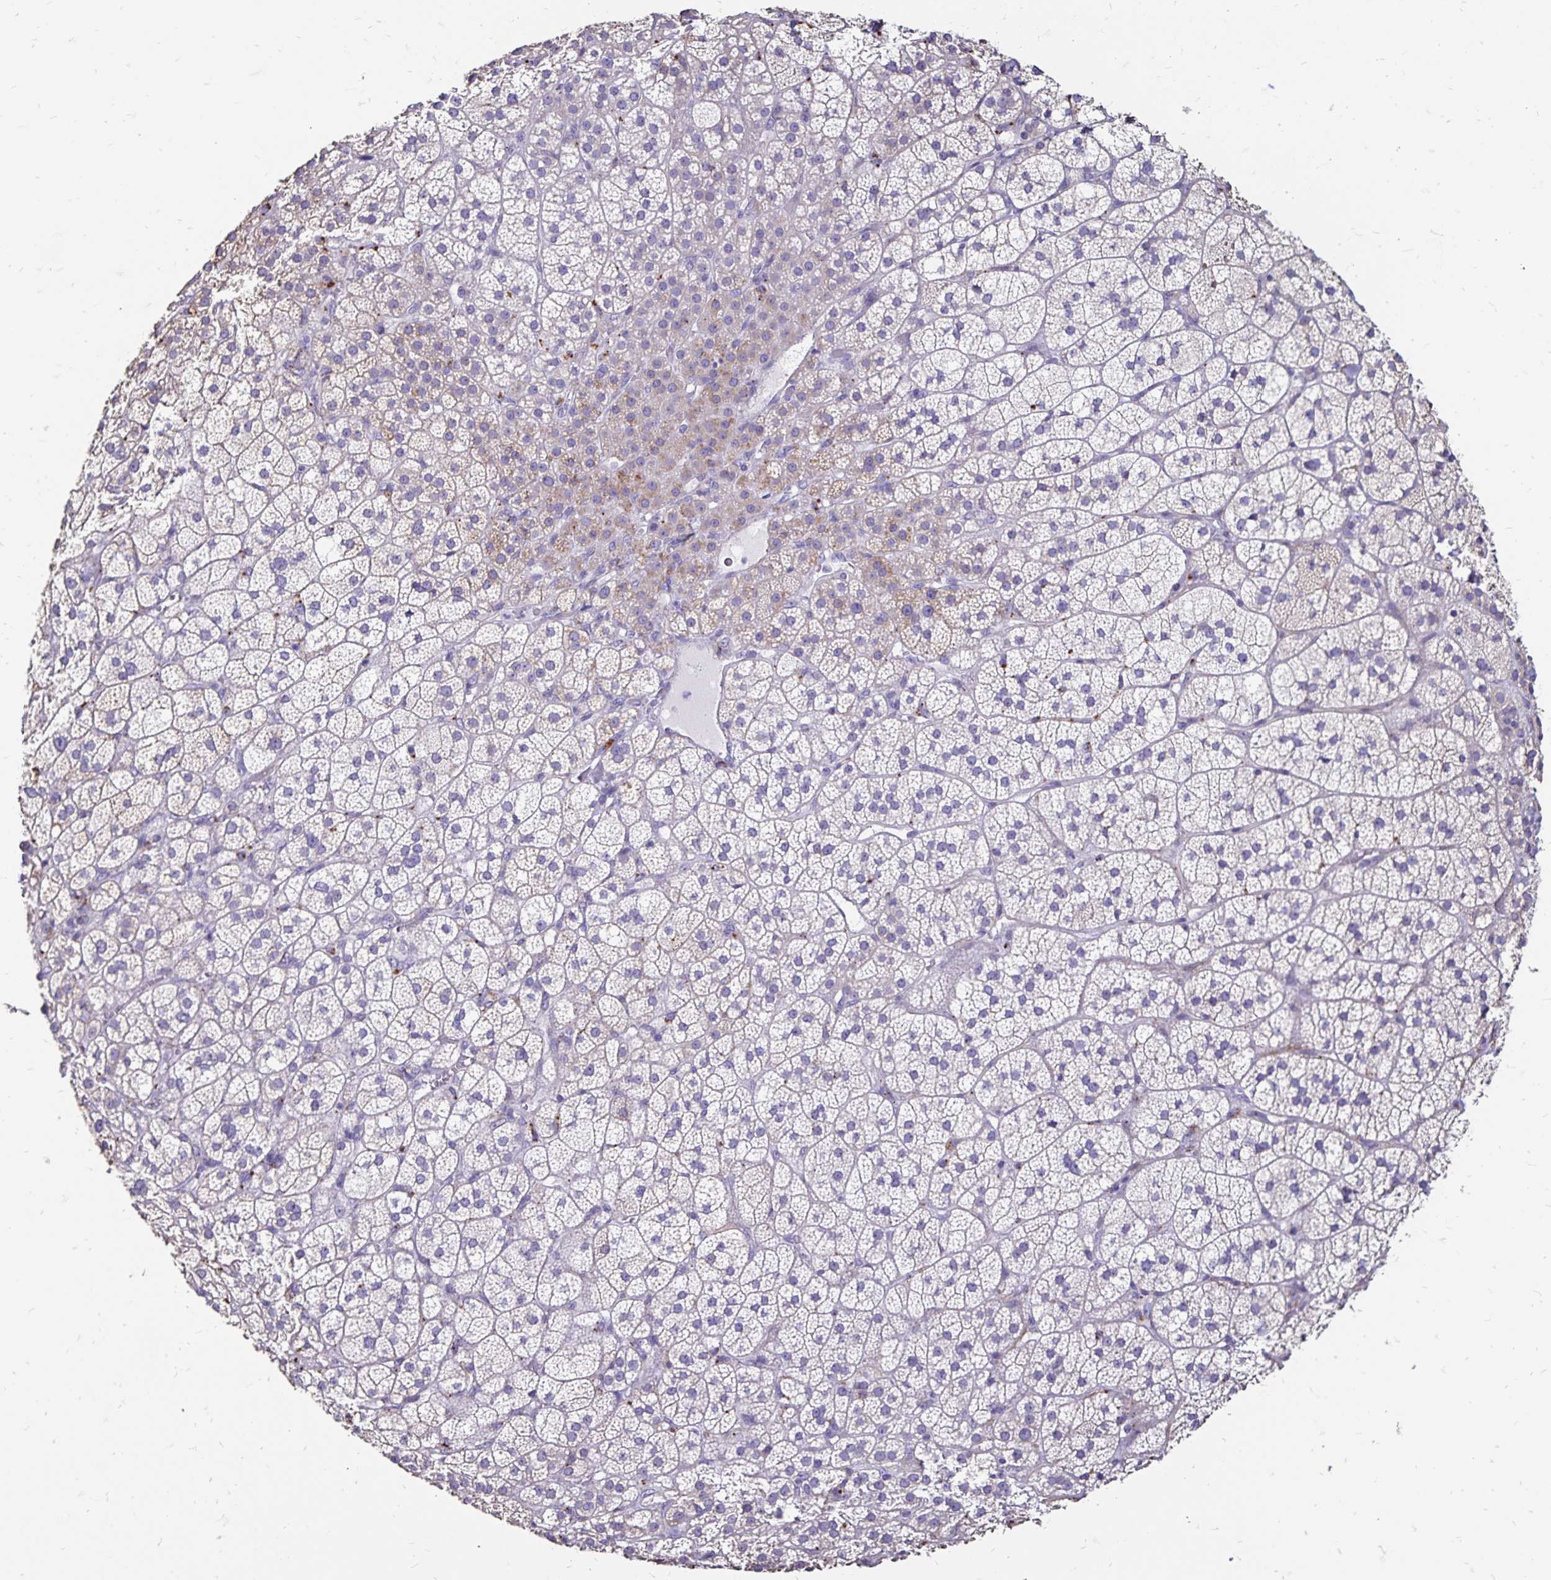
{"staining": {"intensity": "weak", "quantity": "25%-75%", "location": "cytoplasmic/membranous"}, "tissue": "adrenal gland", "cell_type": "Glandular cells", "image_type": "normal", "snomed": [{"axis": "morphology", "description": "Normal tissue, NOS"}, {"axis": "topography", "description": "Adrenal gland"}], "caption": "IHC micrograph of unremarkable adrenal gland stained for a protein (brown), which shows low levels of weak cytoplasmic/membranous positivity in about 25%-75% of glandular cells.", "gene": "EVPL", "patient": {"sex": "female", "age": 60}}